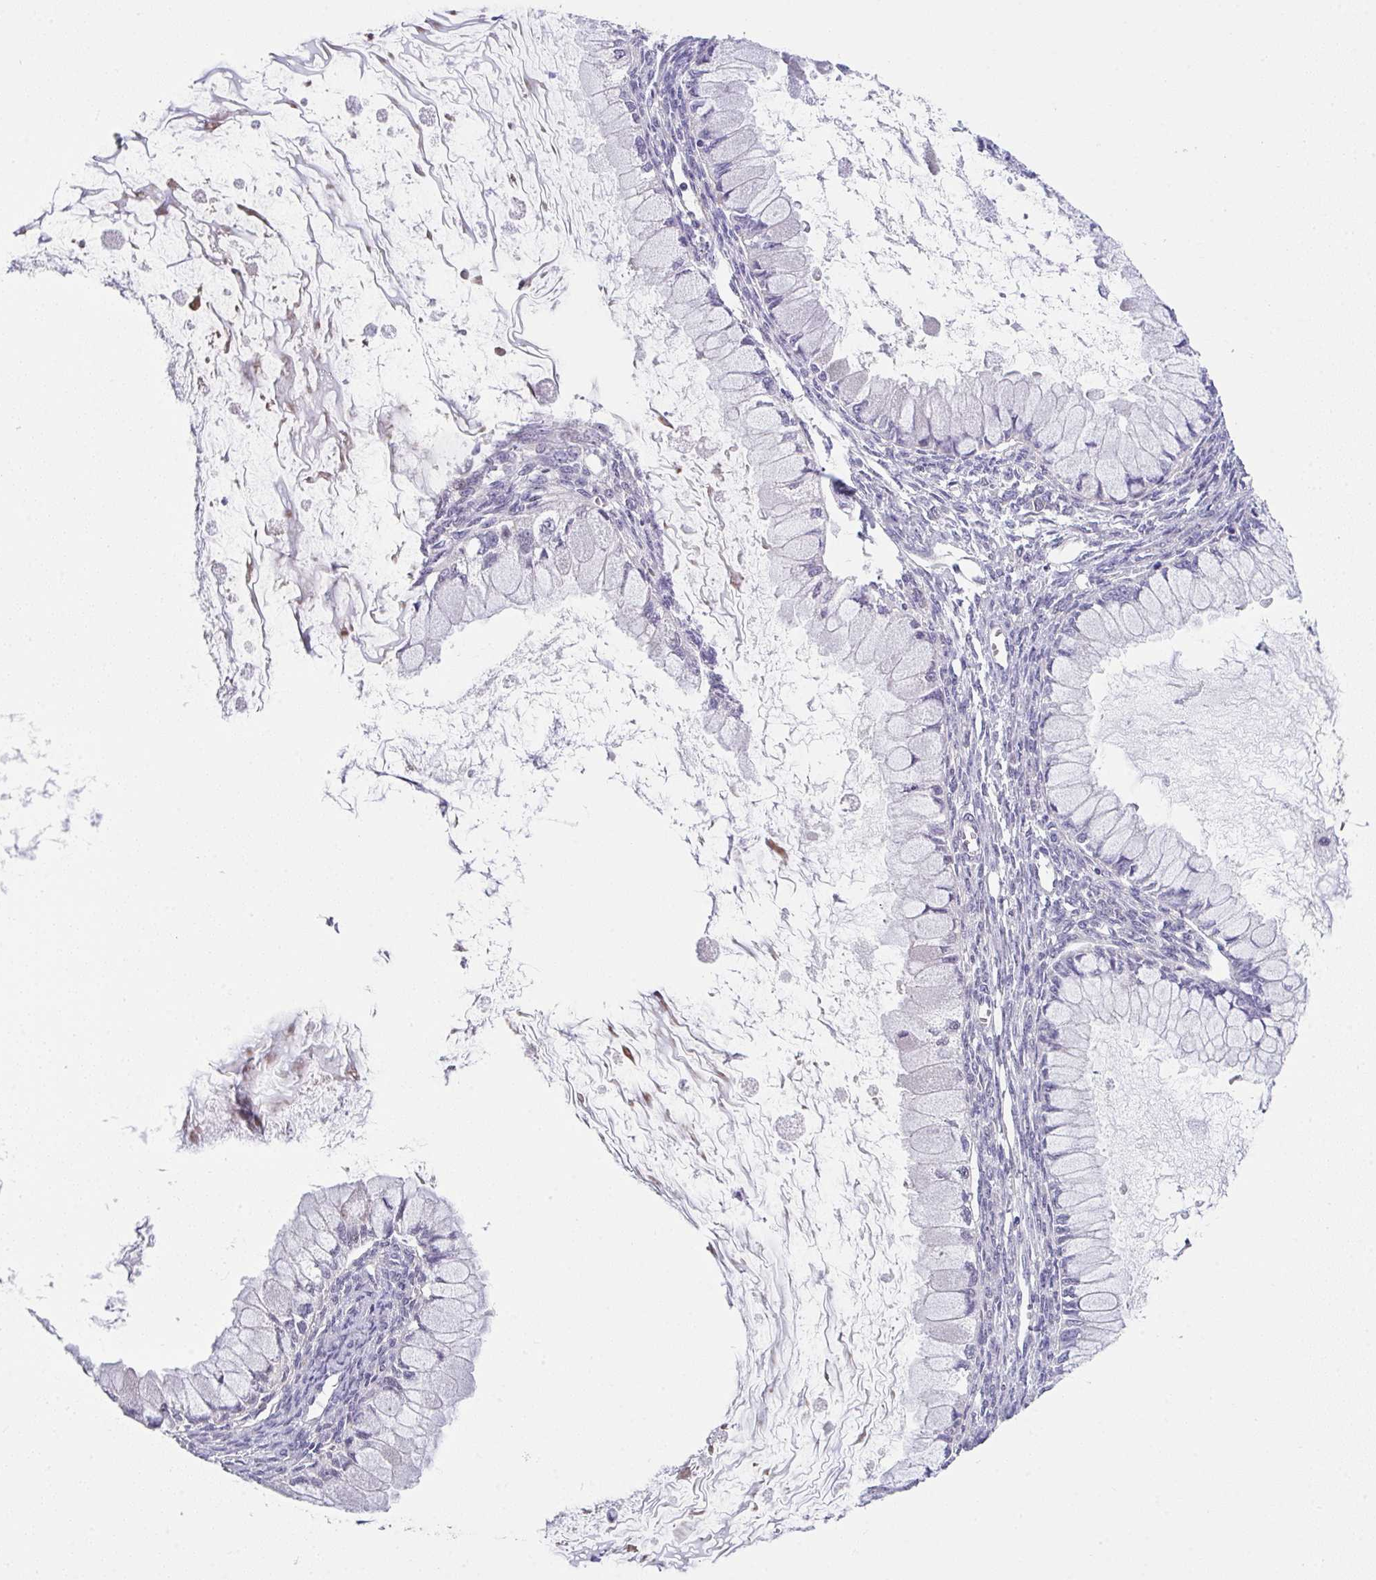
{"staining": {"intensity": "negative", "quantity": "none", "location": "none"}, "tissue": "ovarian cancer", "cell_type": "Tumor cells", "image_type": "cancer", "snomed": [{"axis": "morphology", "description": "Cystadenocarcinoma, mucinous, NOS"}, {"axis": "topography", "description": "Ovary"}], "caption": "Tumor cells show no significant protein expression in ovarian mucinous cystadenocarcinoma. (DAB immunohistochemistry (IHC), high magnification).", "gene": "RBBP6", "patient": {"sex": "female", "age": 34}}